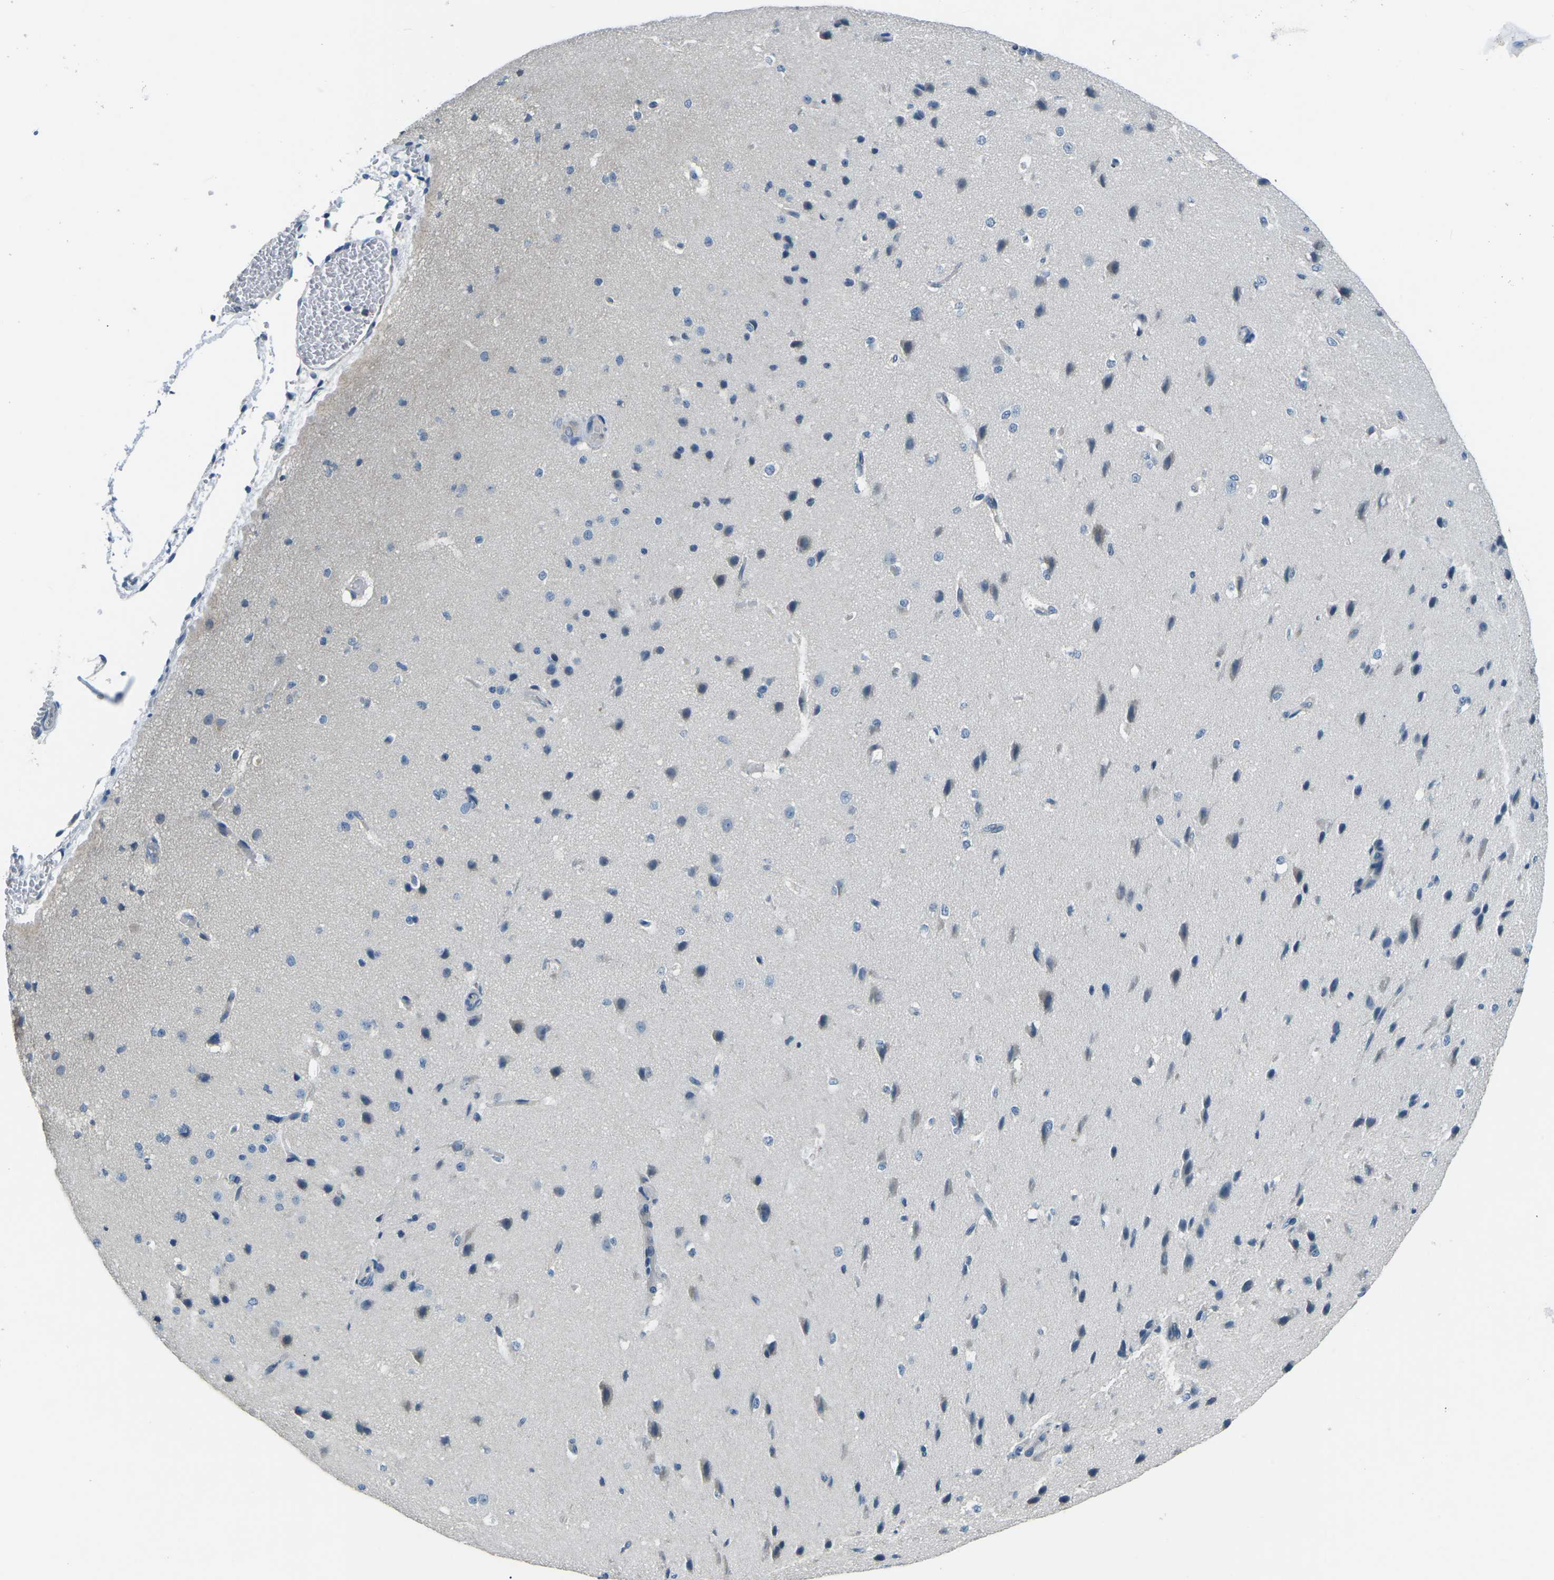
{"staining": {"intensity": "negative", "quantity": "none", "location": "none"}, "tissue": "cerebral cortex", "cell_type": "Endothelial cells", "image_type": "normal", "snomed": [{"axis": "morphology", "description": "Normal tissue, NOS"}, {"axis": "morphology", "description": "Developmental malformation"}, {"axis": "topography", "description": "Cerebral cortex"}], "caption": "A micrograph of cerebral cortex stained for a protein shows no brown staining in endothelial cells.", "gene": "CD1D", "patient": {"sex": "female", "age": 30}}